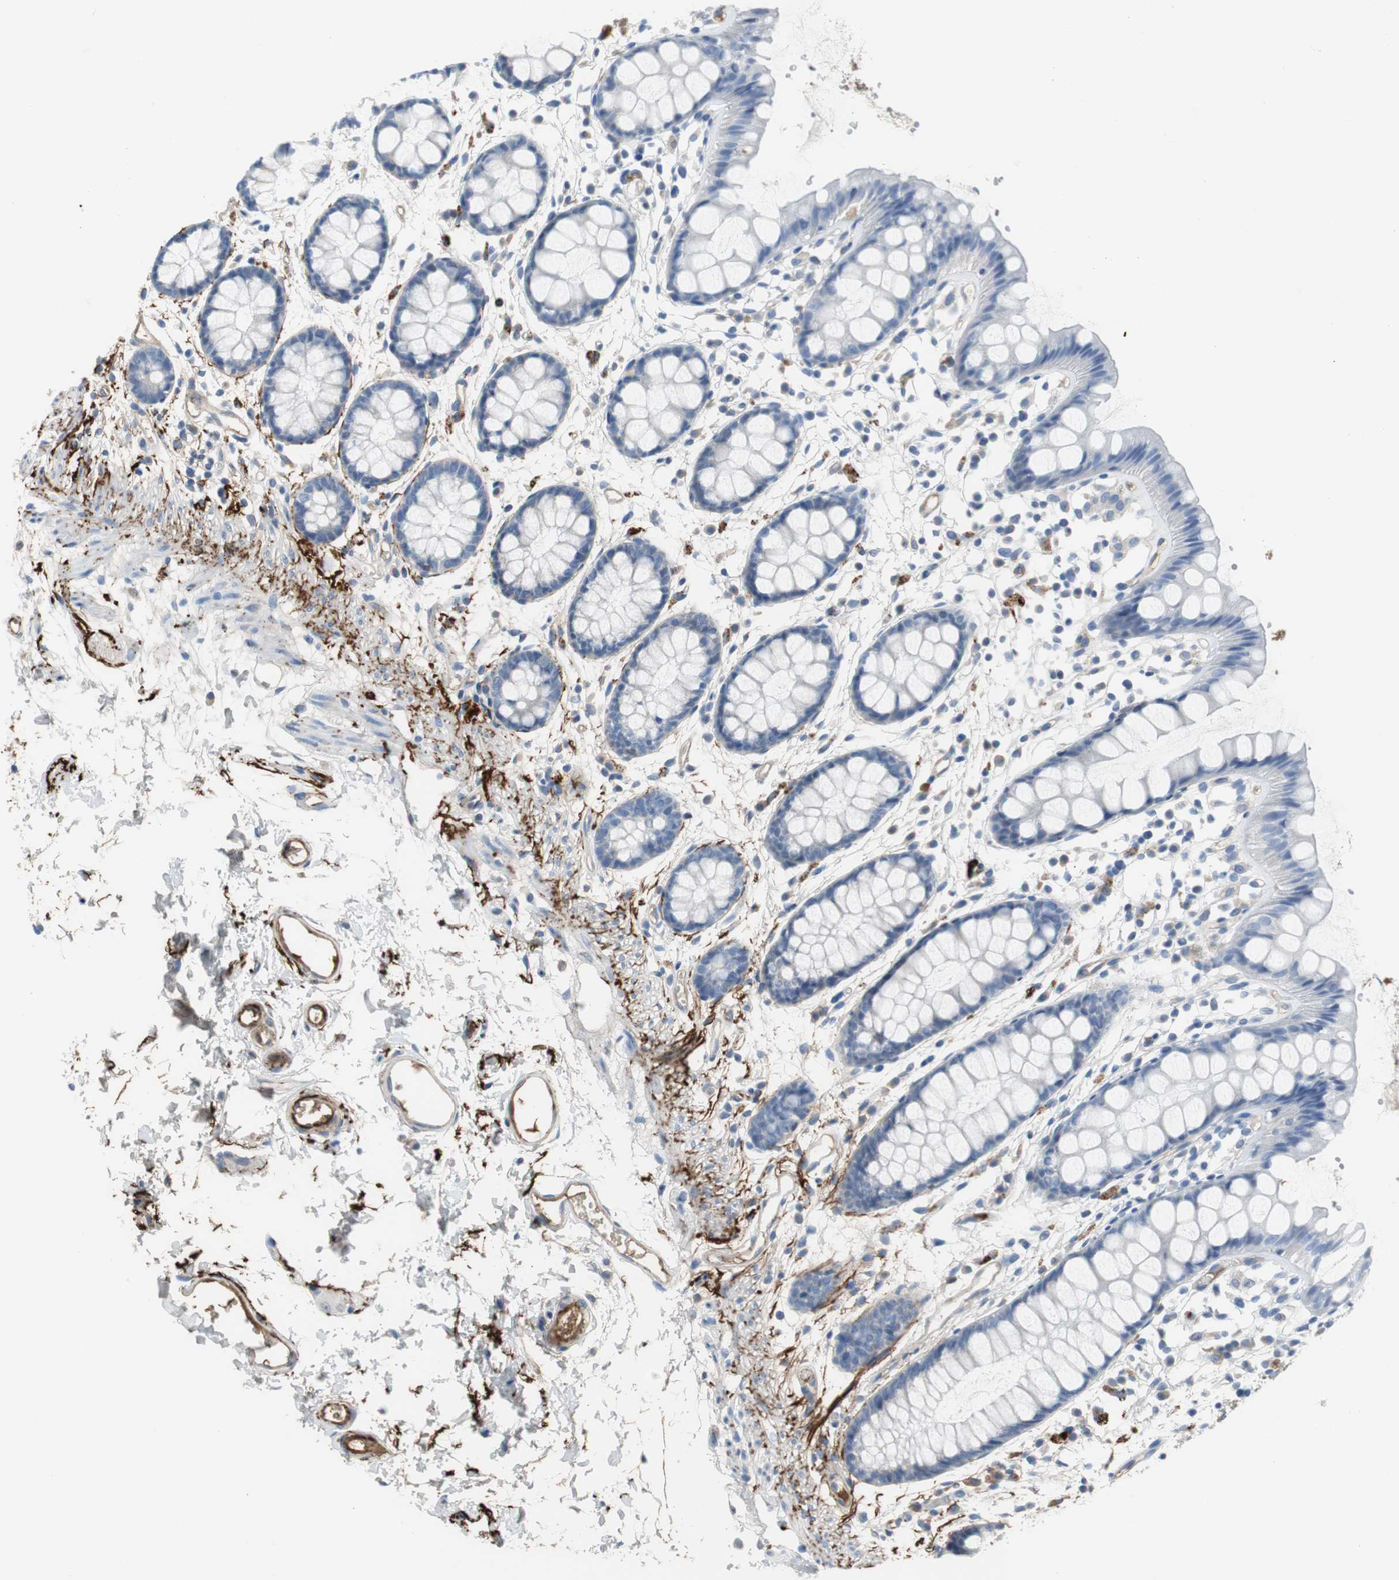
{"staining": {"intensity": "negative", "quantity": "none", "location": "none"}, "tissue": "rectum", "cell_type": "Glandular cells", "image_type": "normal", "snomed": [{"axis": "morphology", "description": "Normal tissue, NOS"}, {"axis": "topography", "description": "Rectum"}], "caption": "Immunohistochemistry (IHC) of unremarkable human rectum displays no positivity in glandular cells.", "gene": "APCS", "patient": {"sex": "female", "age": 66}}